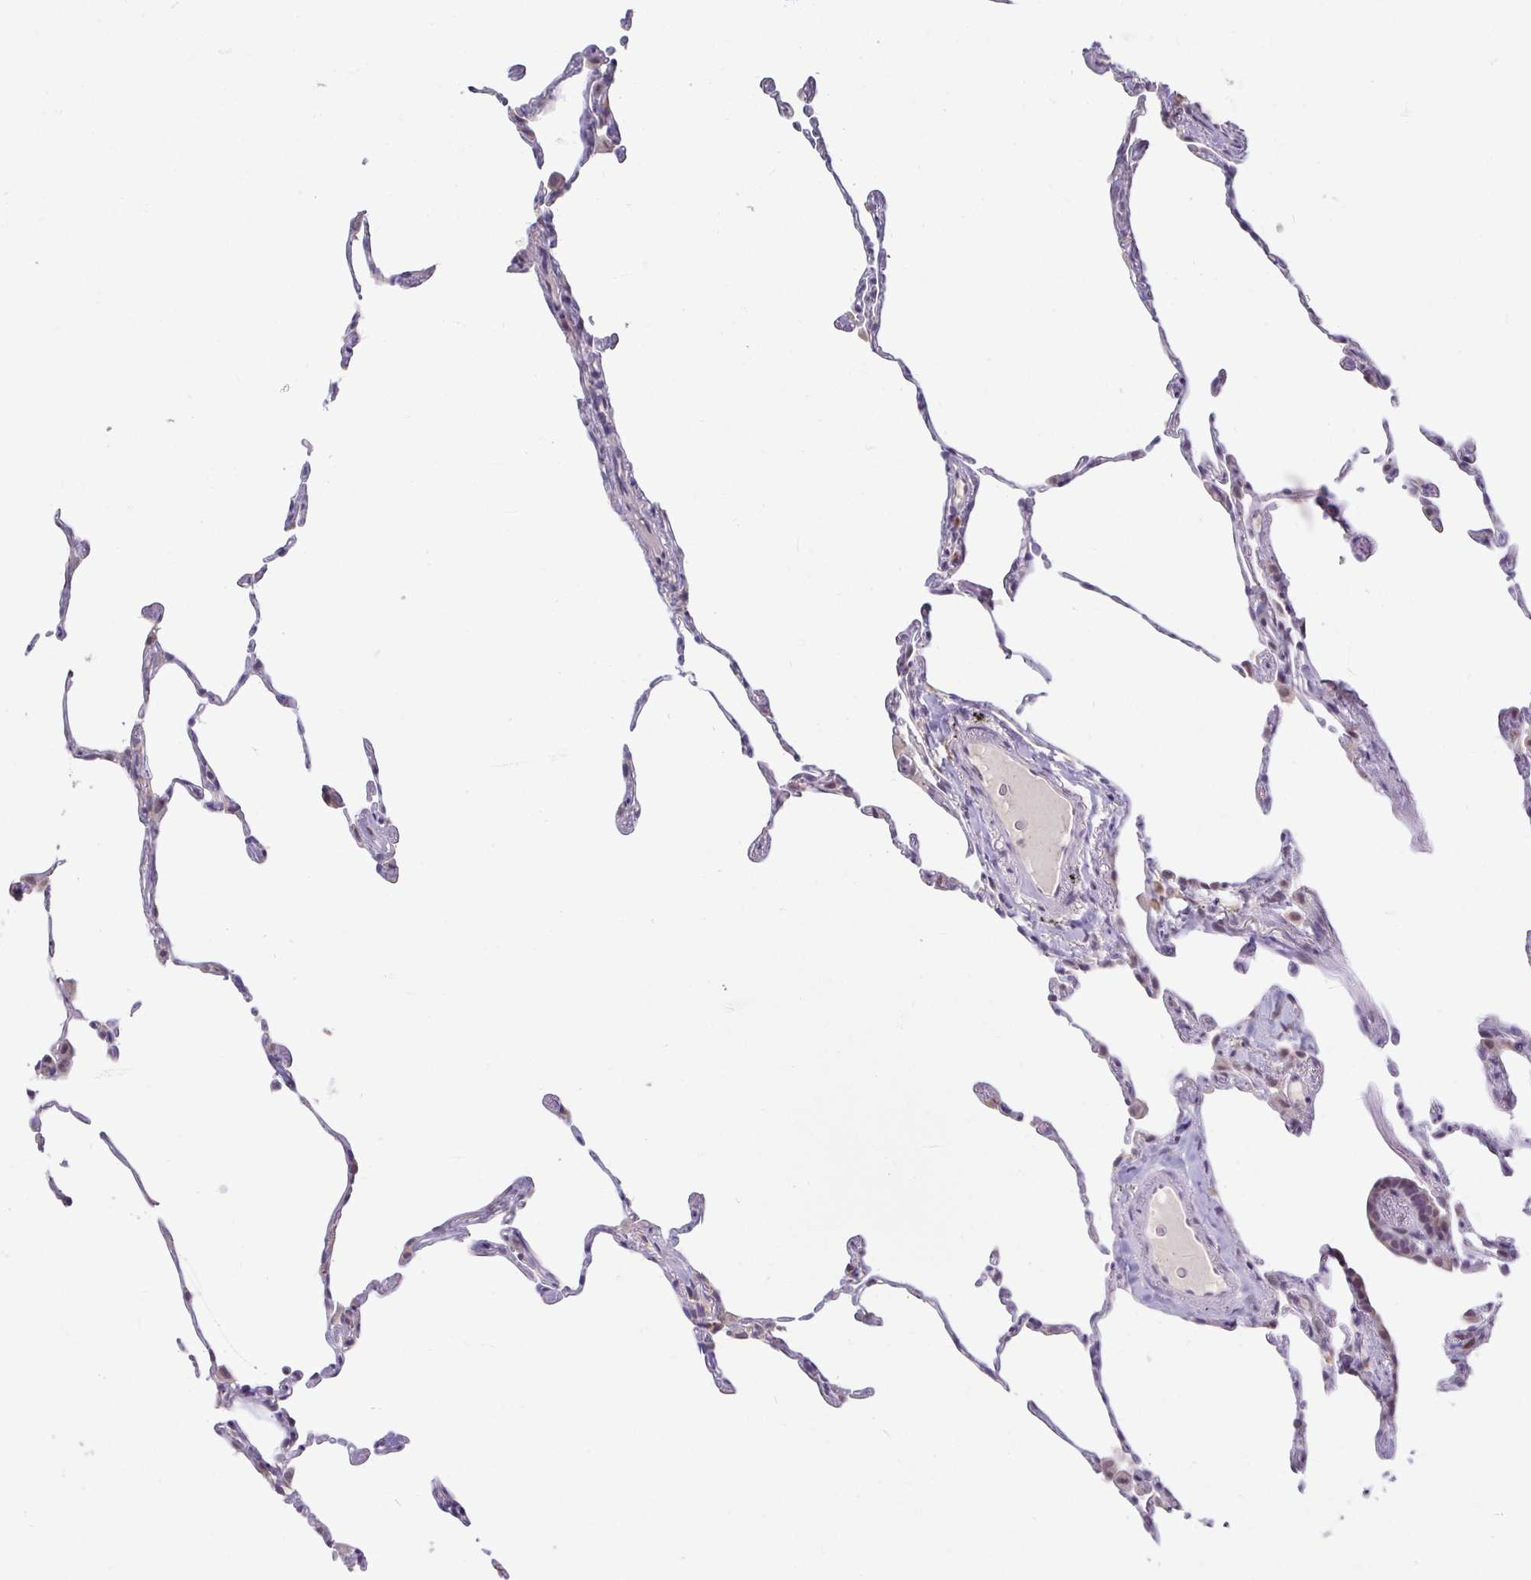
{"staining": {"intensity": "negative", "quantity": "none", "location": "none"}, "tissue": "lung", "cell_type": "Alveolar cells", "image_type": "normal", "snomed": [{"axis": "morphology", "description": "Normal tissue, NOS"}, {"axis": "topography", "description": "Lung"}], "caption": "Immunohistochemistry (IHC) image of benign lung stained for a protein (brown), which exhibits no staining in alveolar cells.", "gene": "DDN", "patient": {"sex": "female", "age": 57}}